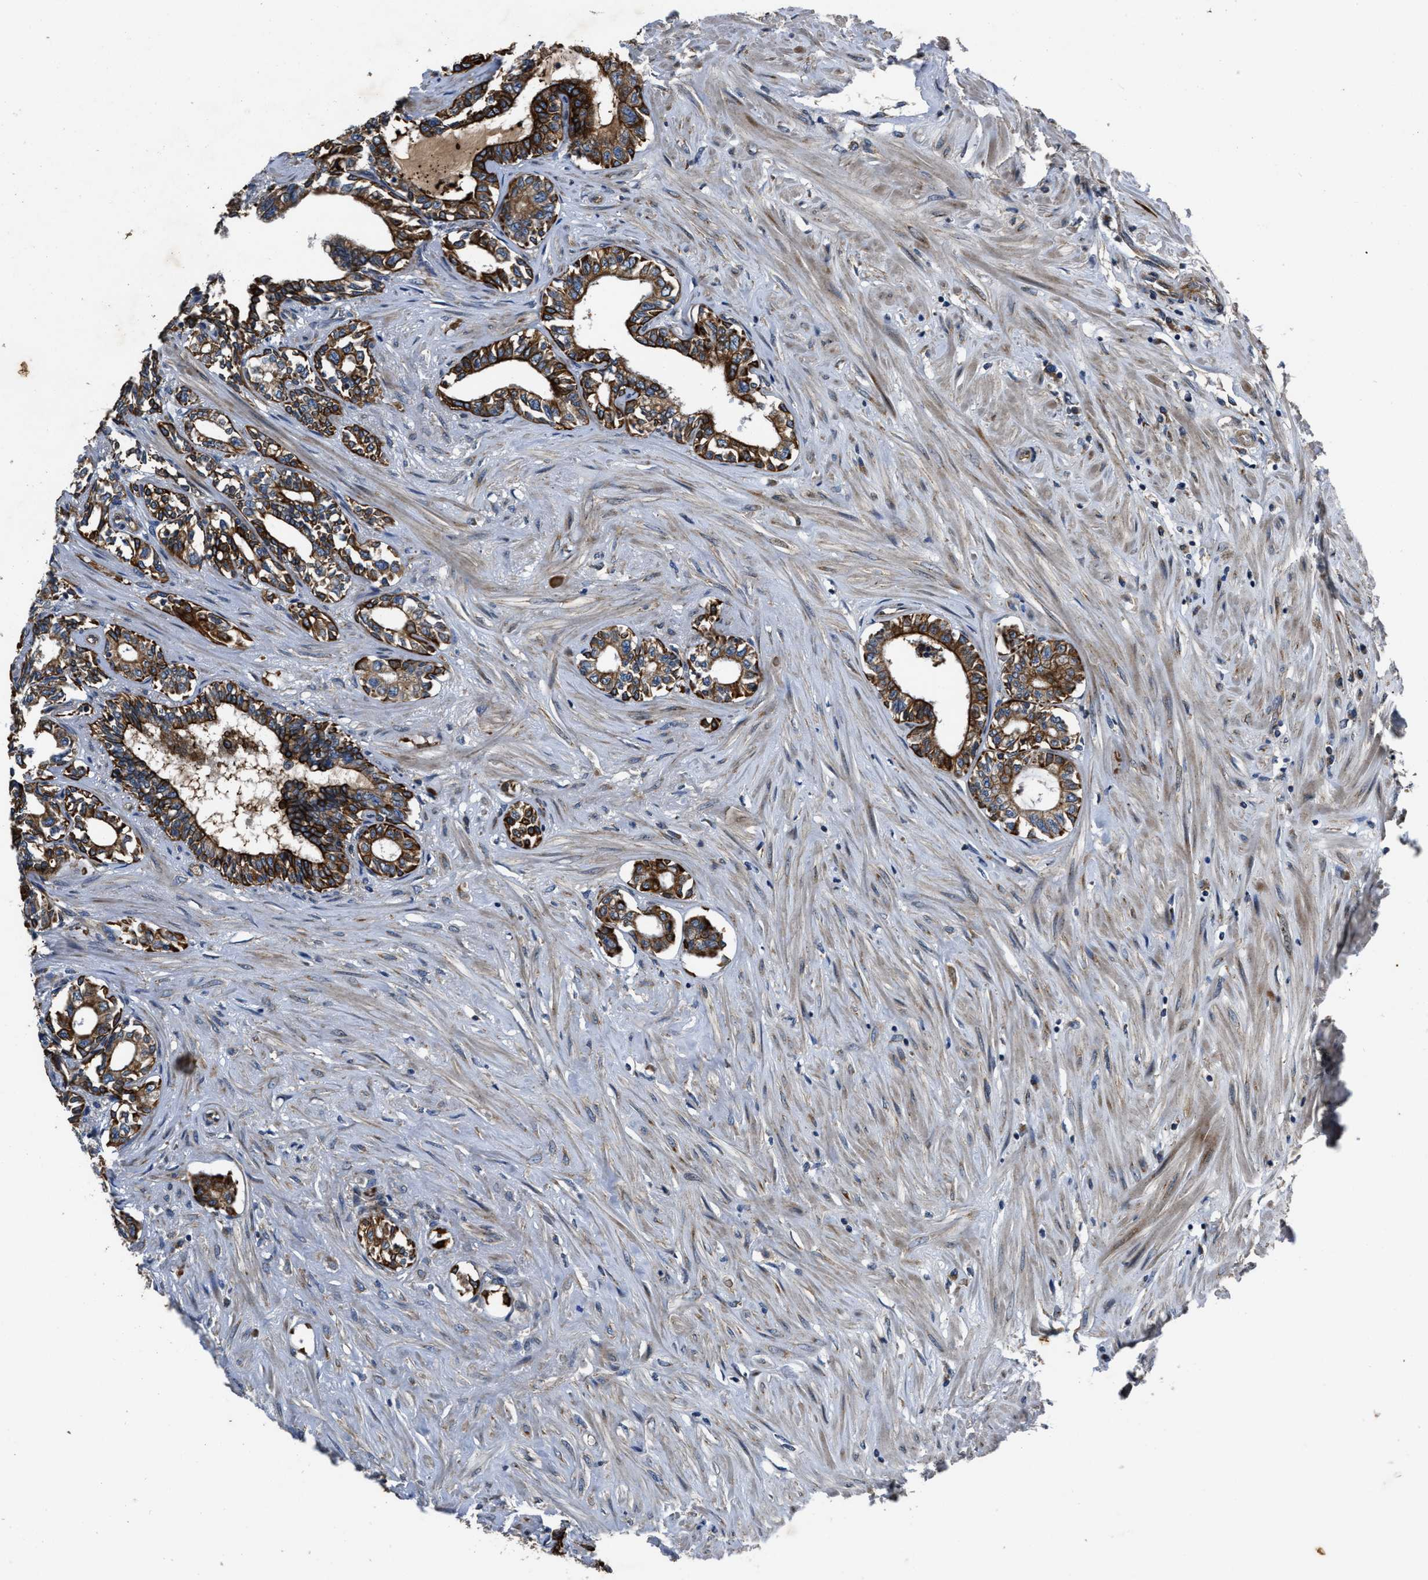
{"staining": {"intensity": "strong", "quantity": "25%-75%", "location": "cytoplasmic/membranous"}, "tissue": "seminal vesicle", "cell_type": "Glandular cells", "image_type": "normal", "snomed": [{"axis": "morphology", "description": "Normal tissue, NOS"}, {"axis": "morphology", "description": "Adenocarcinoma, High grade"}, {"axis": "topography", "description": "Prostate"}, {"axis": "topography", "description": "Seminal veicle"}], "caption": "Immunohistochemistry (DAB (3,3'-diaminobenzidine)) staining of benign human seminal vesicle displays strong cytoplasmic/membranous protein expression in about 25%-75% of glandular cells.", "gene": "ERC1", "patient": {"sex": "male", "age": 55}}